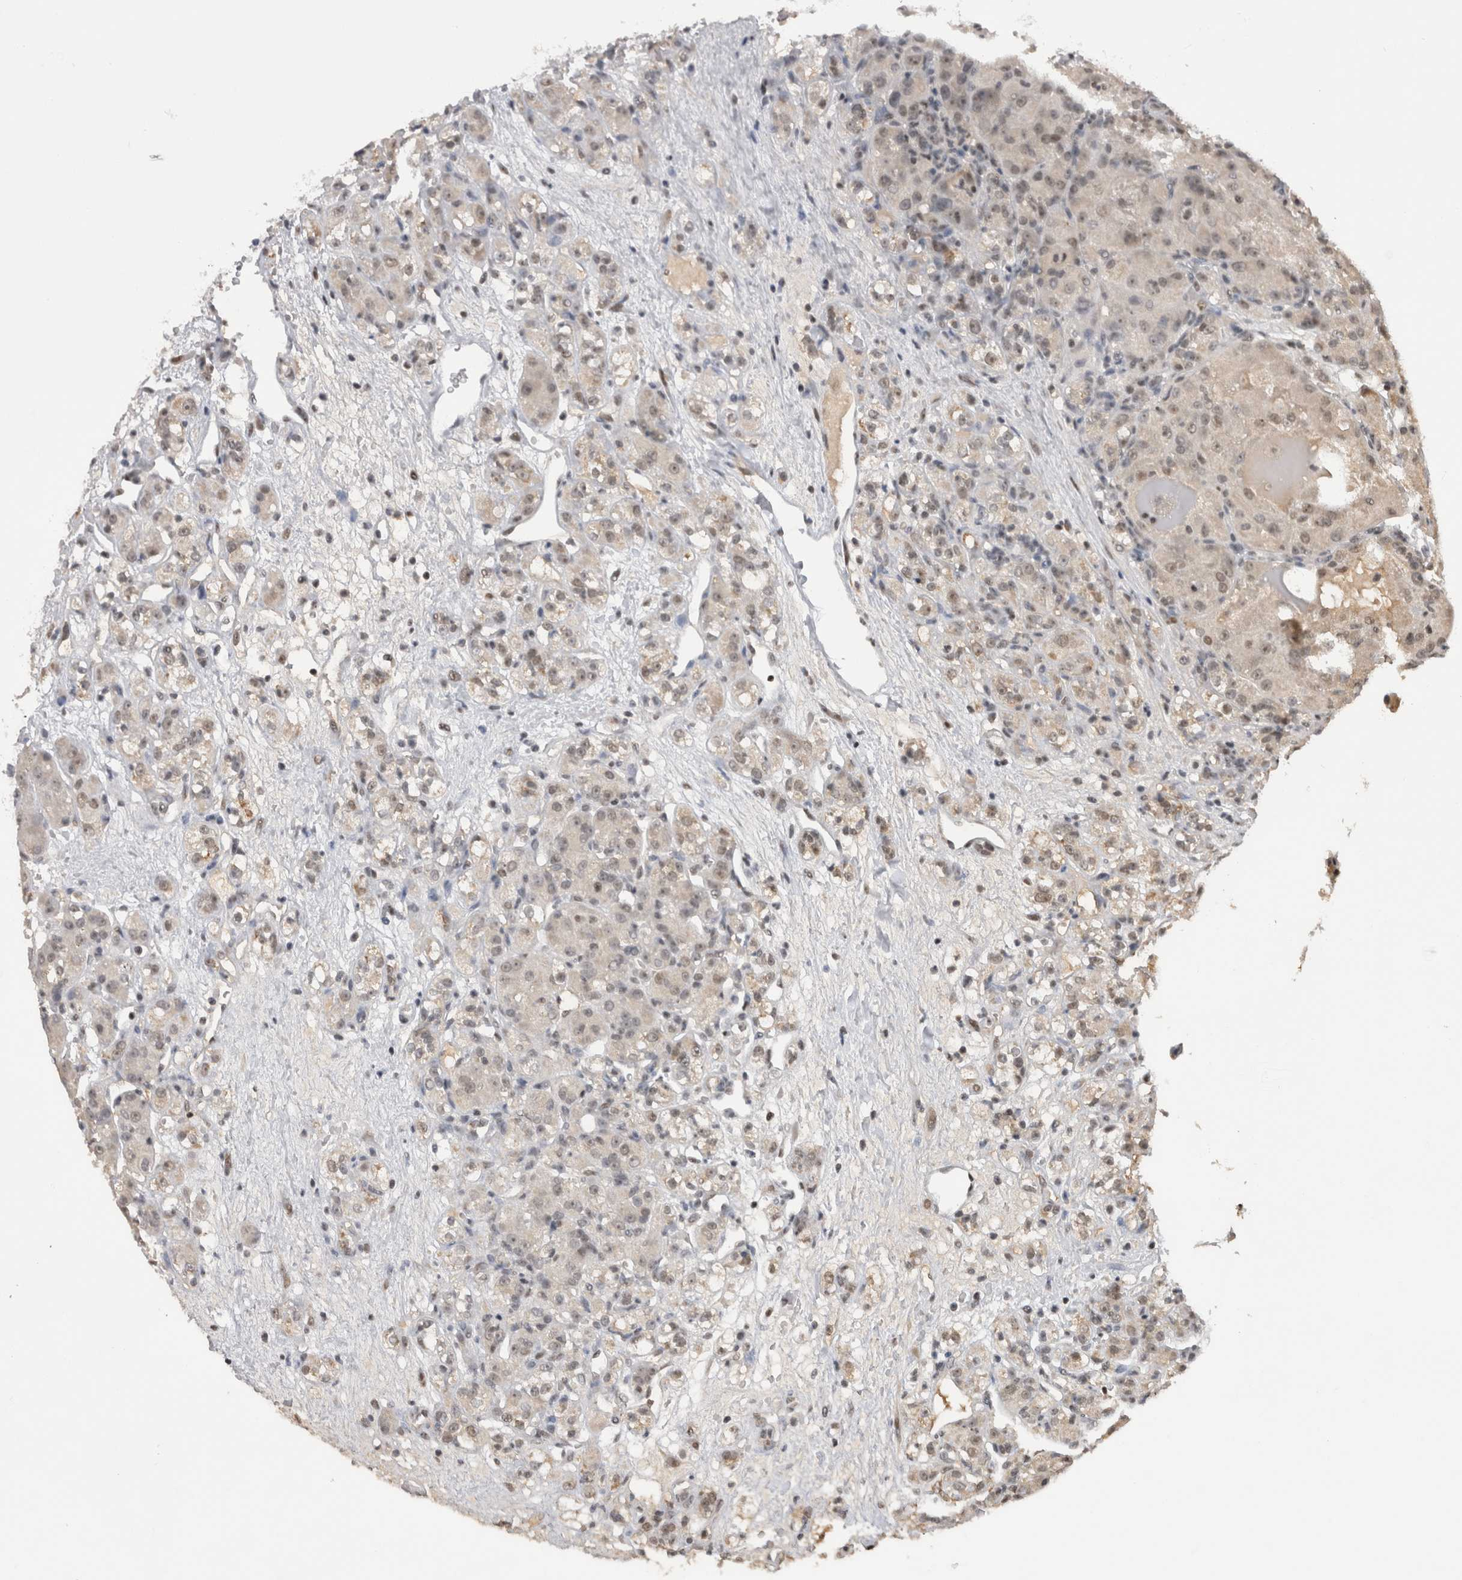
{"staining": {"intensity": "weak", "quantity": "25%-75%", "location": "nuclear"}, "tissue": "renal cancer", "cell_type": "Tumor cells", "image_type": "cancer", "snomed": [{"axis": "morphology", "description": "Normal tissue, NOS"}, {"axis": "morphology", "description": "Adenocarcinoma, NOS"}, {"axis": "topography", "description": "Kidney"}], "caption": "An IHC micrograph of neoplastic tissue is shown. Protein staining in brown labels weak nuclear positivity in renal cancer (adenocarcinoma) within tumor cells. Using DAB (brown) and hematoxylin (blue) stains, captured at high magnification using brightfield microscopy.", "gene": "DAXX", "patient": {"sex": "male", "age": 61}}